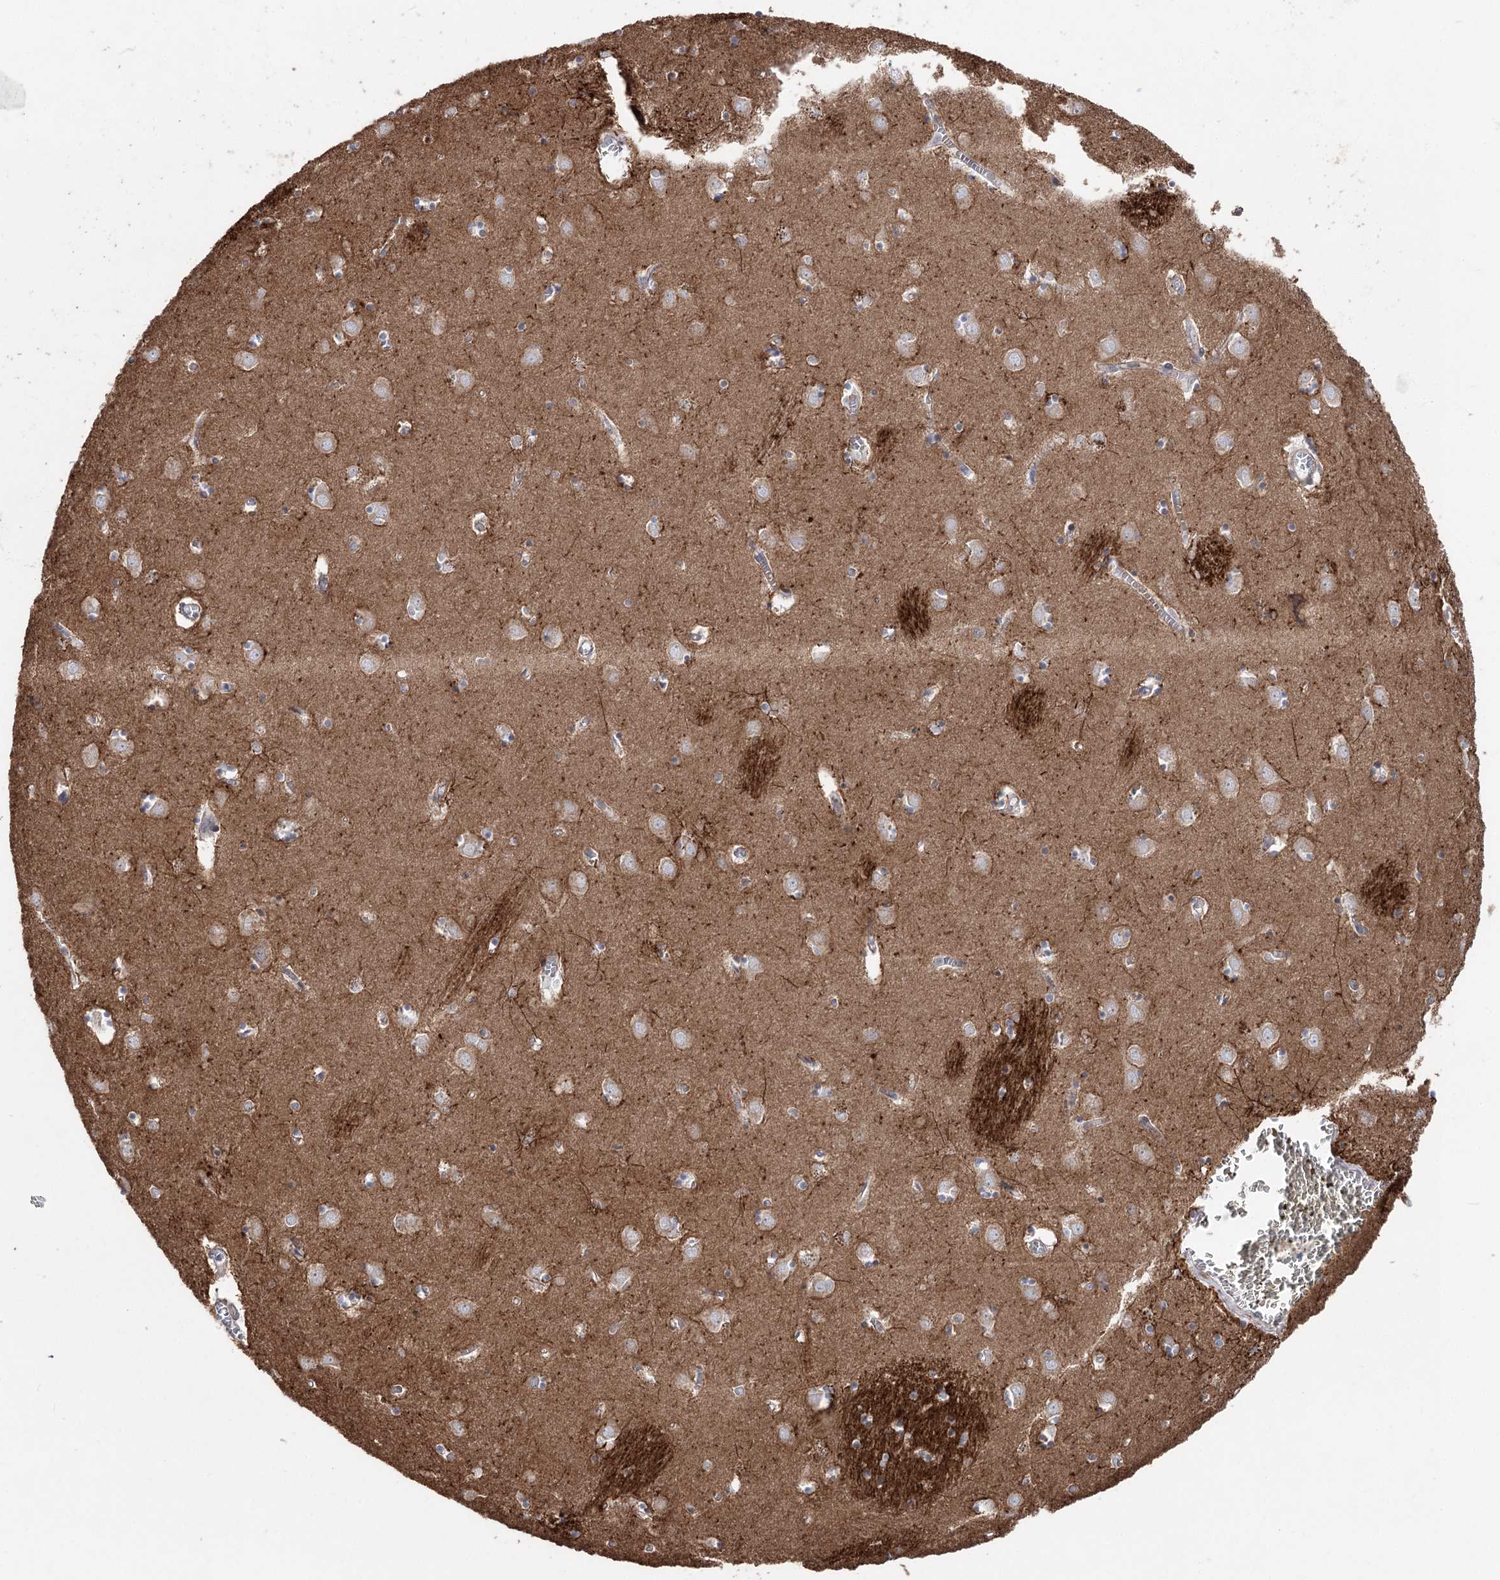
{"staining": {"intensity": "weak", "quantity": "<25%", "location": "cytoplasmic/membranous"}, "tissue": "caudate", "cell_type": "Glial cells", "image_type": "normal", "snomed": [{"axis": "morphology", "description": "Normal tissue, NOS"}, {"axis": "topography", "description": "Lateral ventricle wall"}], "caption": "DAB immunohistochemical staining of unremarkable human caudate displays no significant expression in glial cells.", "gene": "SCN11A", "patient": {"sex": "male", "age": 70}}